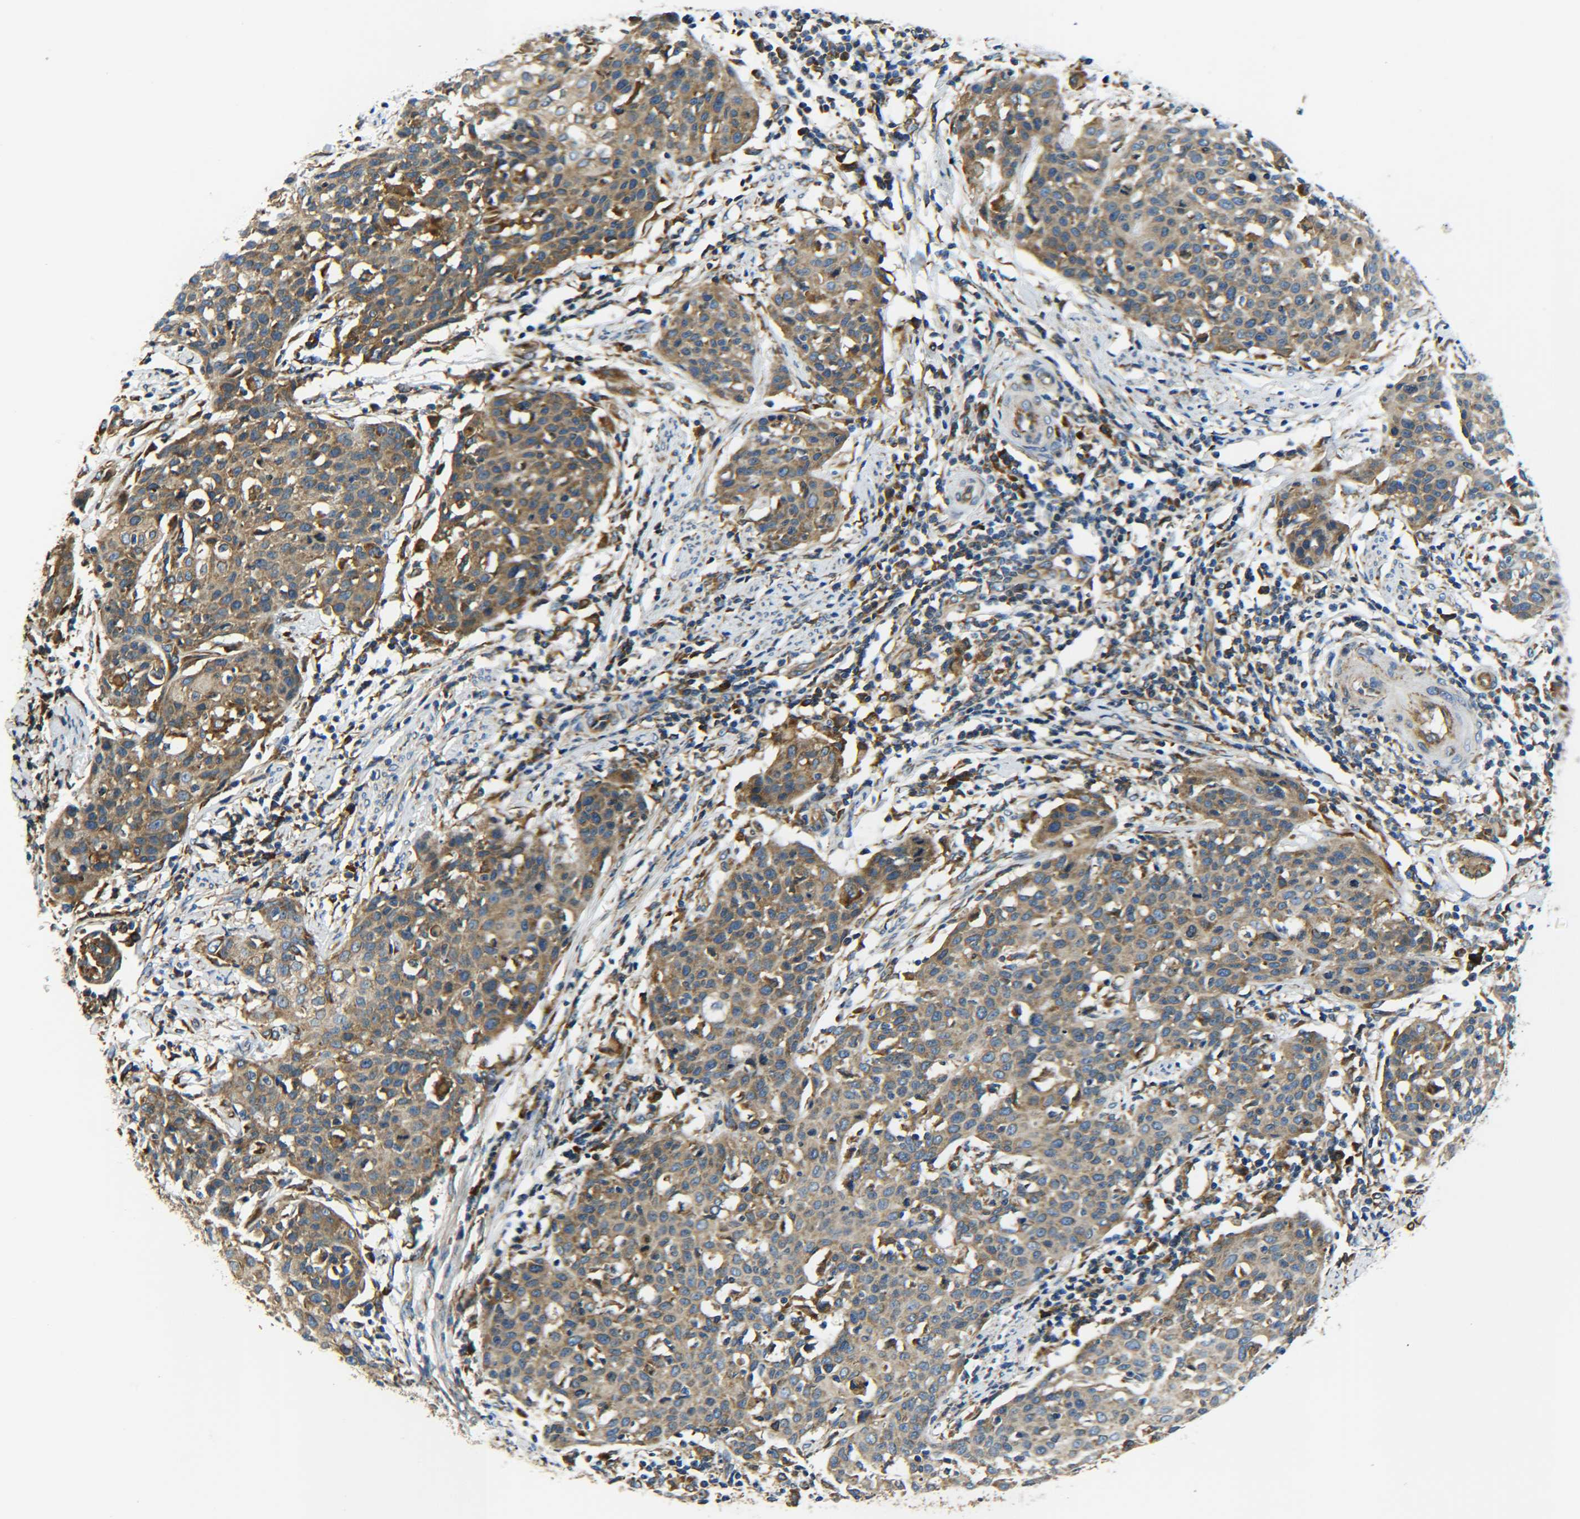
{"staining": {"intensity": "moderate", "quantity": ">75%", "location": "cytoplasmic/membranous"}, "tissue": "cervical cancer", "cell_type": "Tumor cells", "image_type": "cancer", "snomed": [{"axis": "morphology", "description": "Squamous cell carcinoma, NOS"}, {"axis": "topography", "description": "Cervix"}], "caption": "Tumor cells demonstrate medium levels of moderate cytoplasmic/membranous expression in about >75% of cells in human cervical squamous cell carcinoma.", "gene": "PREB", "patient": {"sex": "female", "age": 38}}